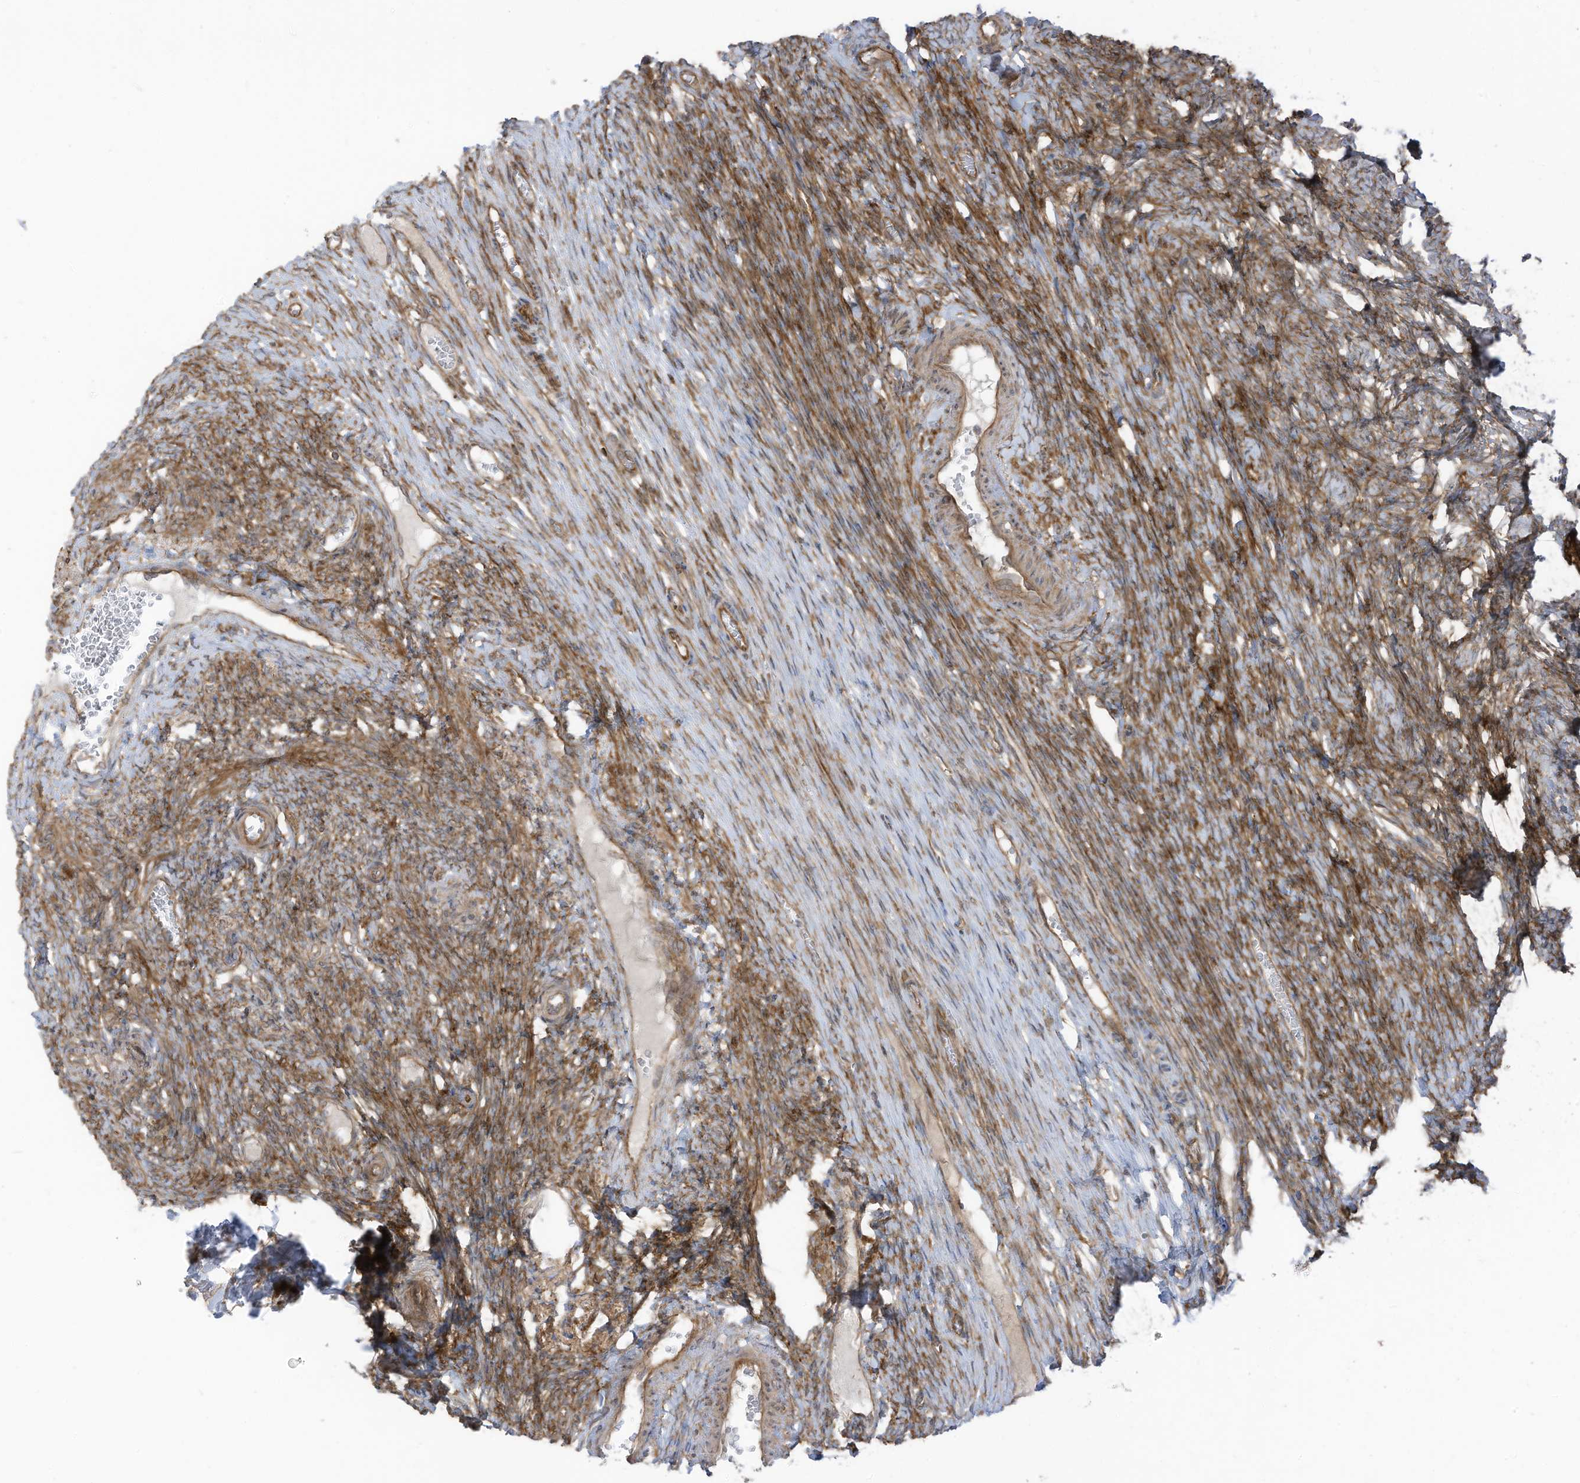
{"staining": {"intensity": "moderate", "quantity": "25%-75%", "location": "cytoplasmic/membranous"}, "tissue": "ovary", "cell_type": "Ovarian stroma cells", "image_type": "normal", "snomed": [{"axis": "morphology", "description": "Adenocarcinoma, NOS"}, {"axis": "topography", "description": "Endometrium"}], "caption": "Normal ovary exhibits moderate cytoplasmic/membranous expression in approximately 25%-75% of ovarian stroma cells, visualized by immunohistochemistry. (Stains: DAB (3,3'-diaminobenzidine) in brown, nuclei in blue, Microscopy: brightfield microscopy at high magnification).", "gene": "REPS1", "patient": {"sex": "female", "age": 32}}